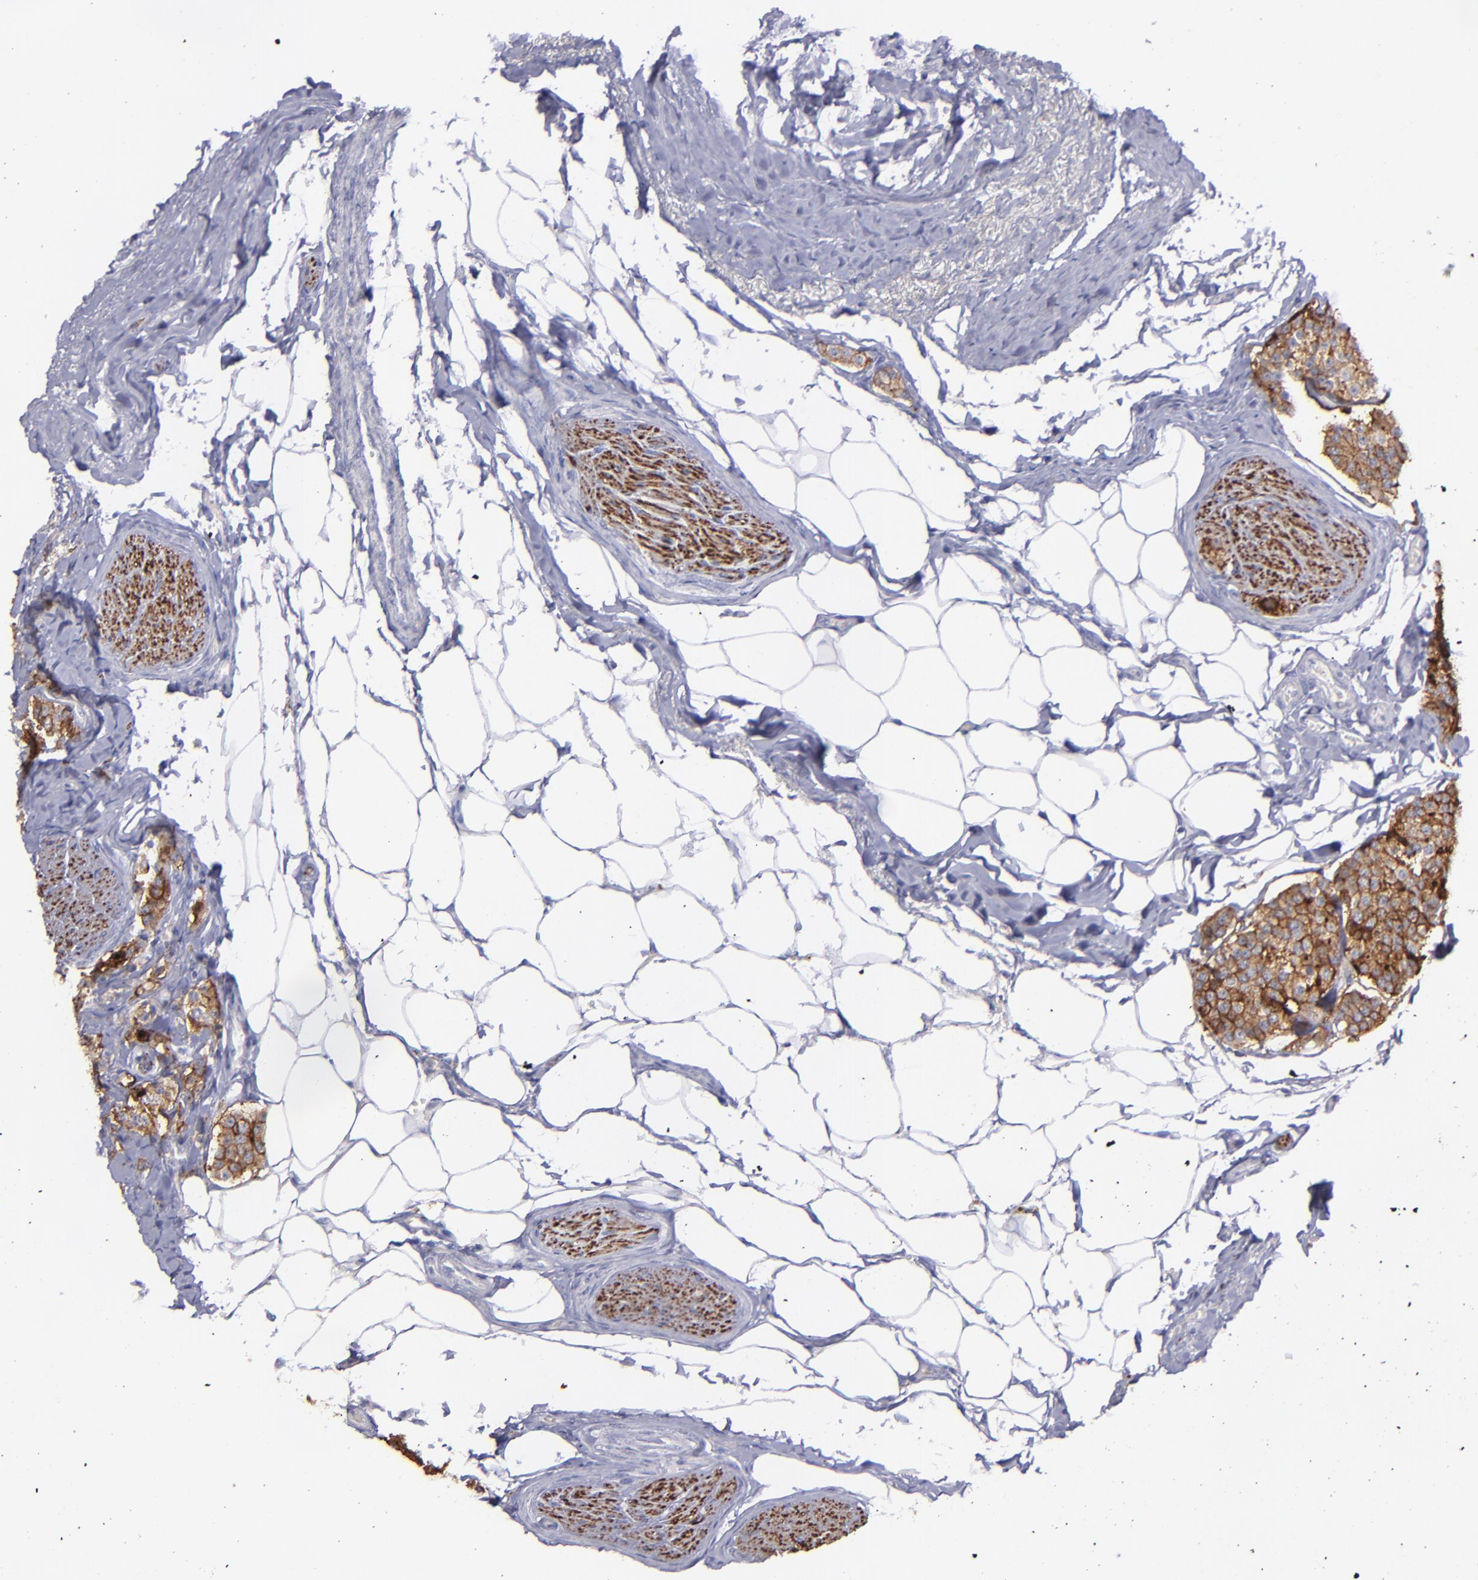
{"staining": {"intensity": "strong", "quantity": ">75%", "location": "cytoplasmic/membranous"}, "tissue": "carcinoid", "cell_type": "Tumor cells", "image_type": "cancer", "snomed": [{"axis": "morphology", "description": "Carcinoid, malignant, NOS"}, {"axis": "topography", "description": "Colon"}], "caption": "Malignant carcinoid was stained to show a protein in brown. There is high levels of strong cytoplasmic/membranous staining in about >75% of tumor cells. The protein of interest is shown in brown color, while the nuclei are stained blue.", "gene": "SNAP25", "patient": {"sex": "female", "age": 61}}